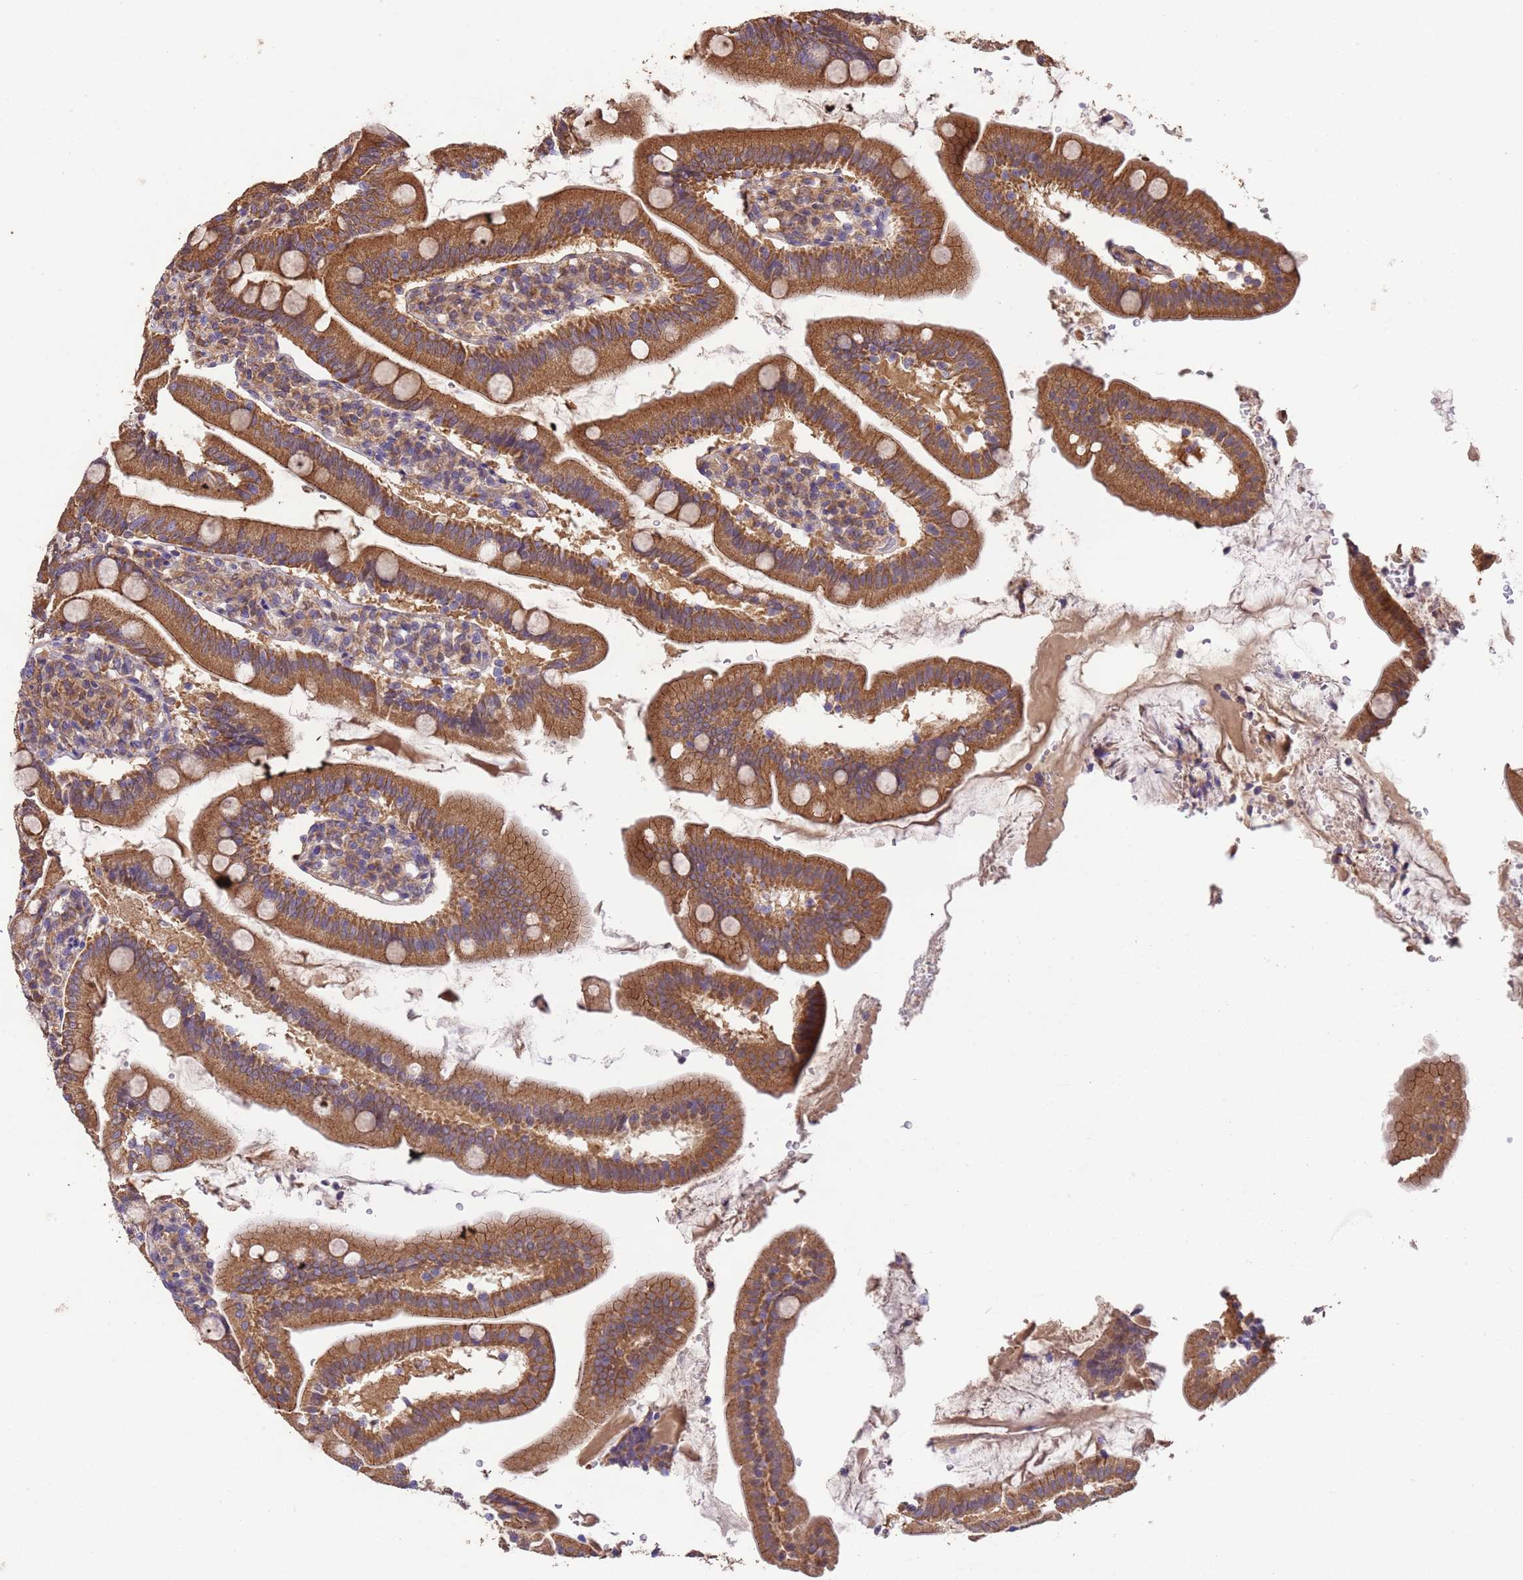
{"staining": {"intensity": "moderate", "quantity": ">75%", "location": "cytoplasmic/membranous"}, "tissue": "duodenum", "cell_type": "Glandular cells", "image_type": "normal", "snomed": [{"axis": "morphology", "description": "Normal tissue, NOS"}, {"axis": "topography", "description": "Duodenum"}], "caption": "Glandular cells demonstrate medium levels of moderate cytoplasmic/membranous staining in about >75% of cells in unremarkable duodenum.", "gene": "NPHP1", "patient": {"sex": "female", "age": 67}}